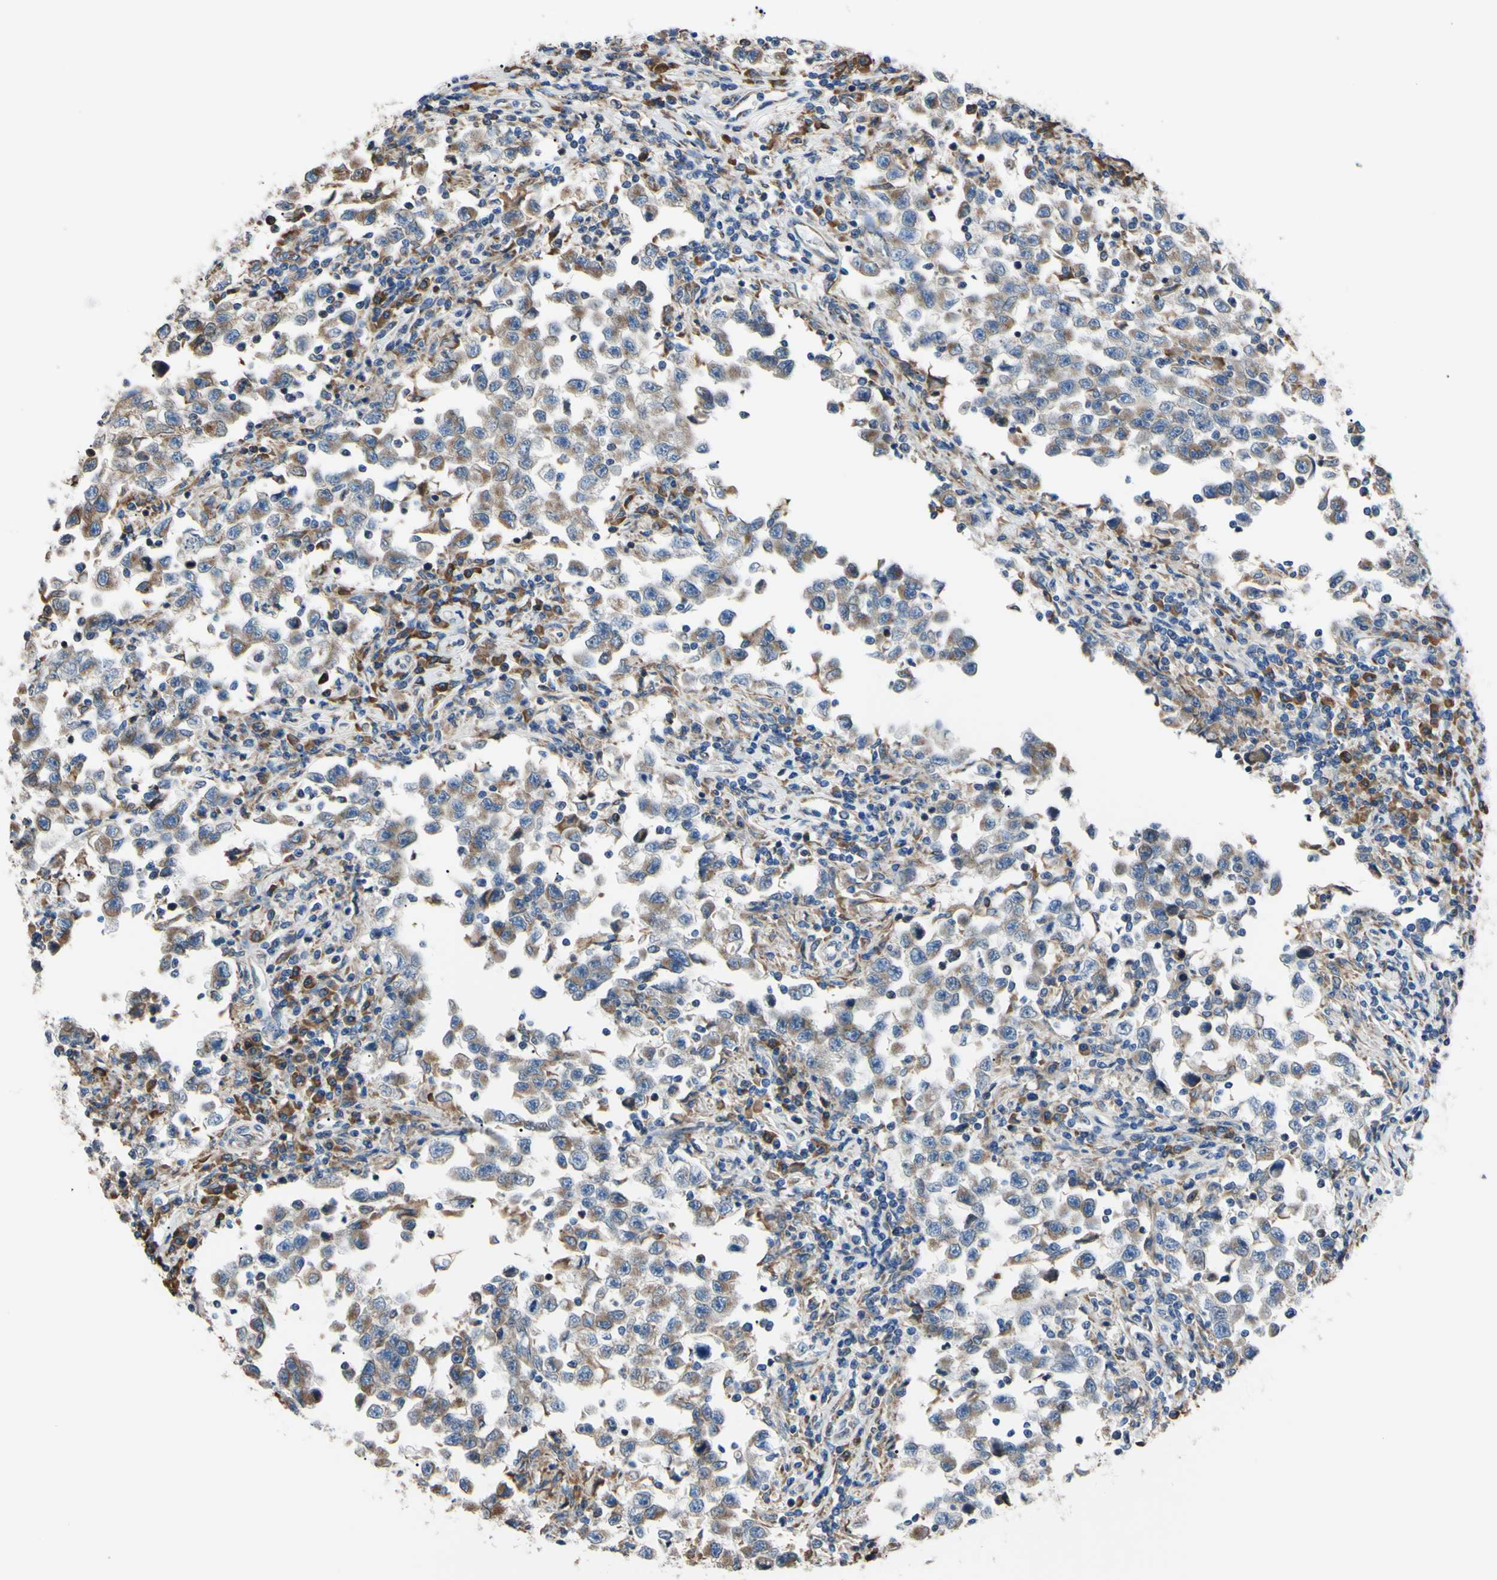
{"staining": {"intensity": "weak", "quantity": ">75%", "location": "cytoplasmic/membranous"}, "tissue": "testis cancer", "cell_type": "Tumor cells", "image_type": "cancer", "snomed": [{"axis": "morphology", "description": "Carcinoma, Embryonal, NOS"}, {"axis": "topography", "description": "Testis"}], "caption": "Tumor cells exhibit low levels of weak cytoplasmic/membranous staining in about >75% of cells in human embryonal carcinoma (testis).", "gene": "BMF", "patient": {"sex": "male", "age": 21}}